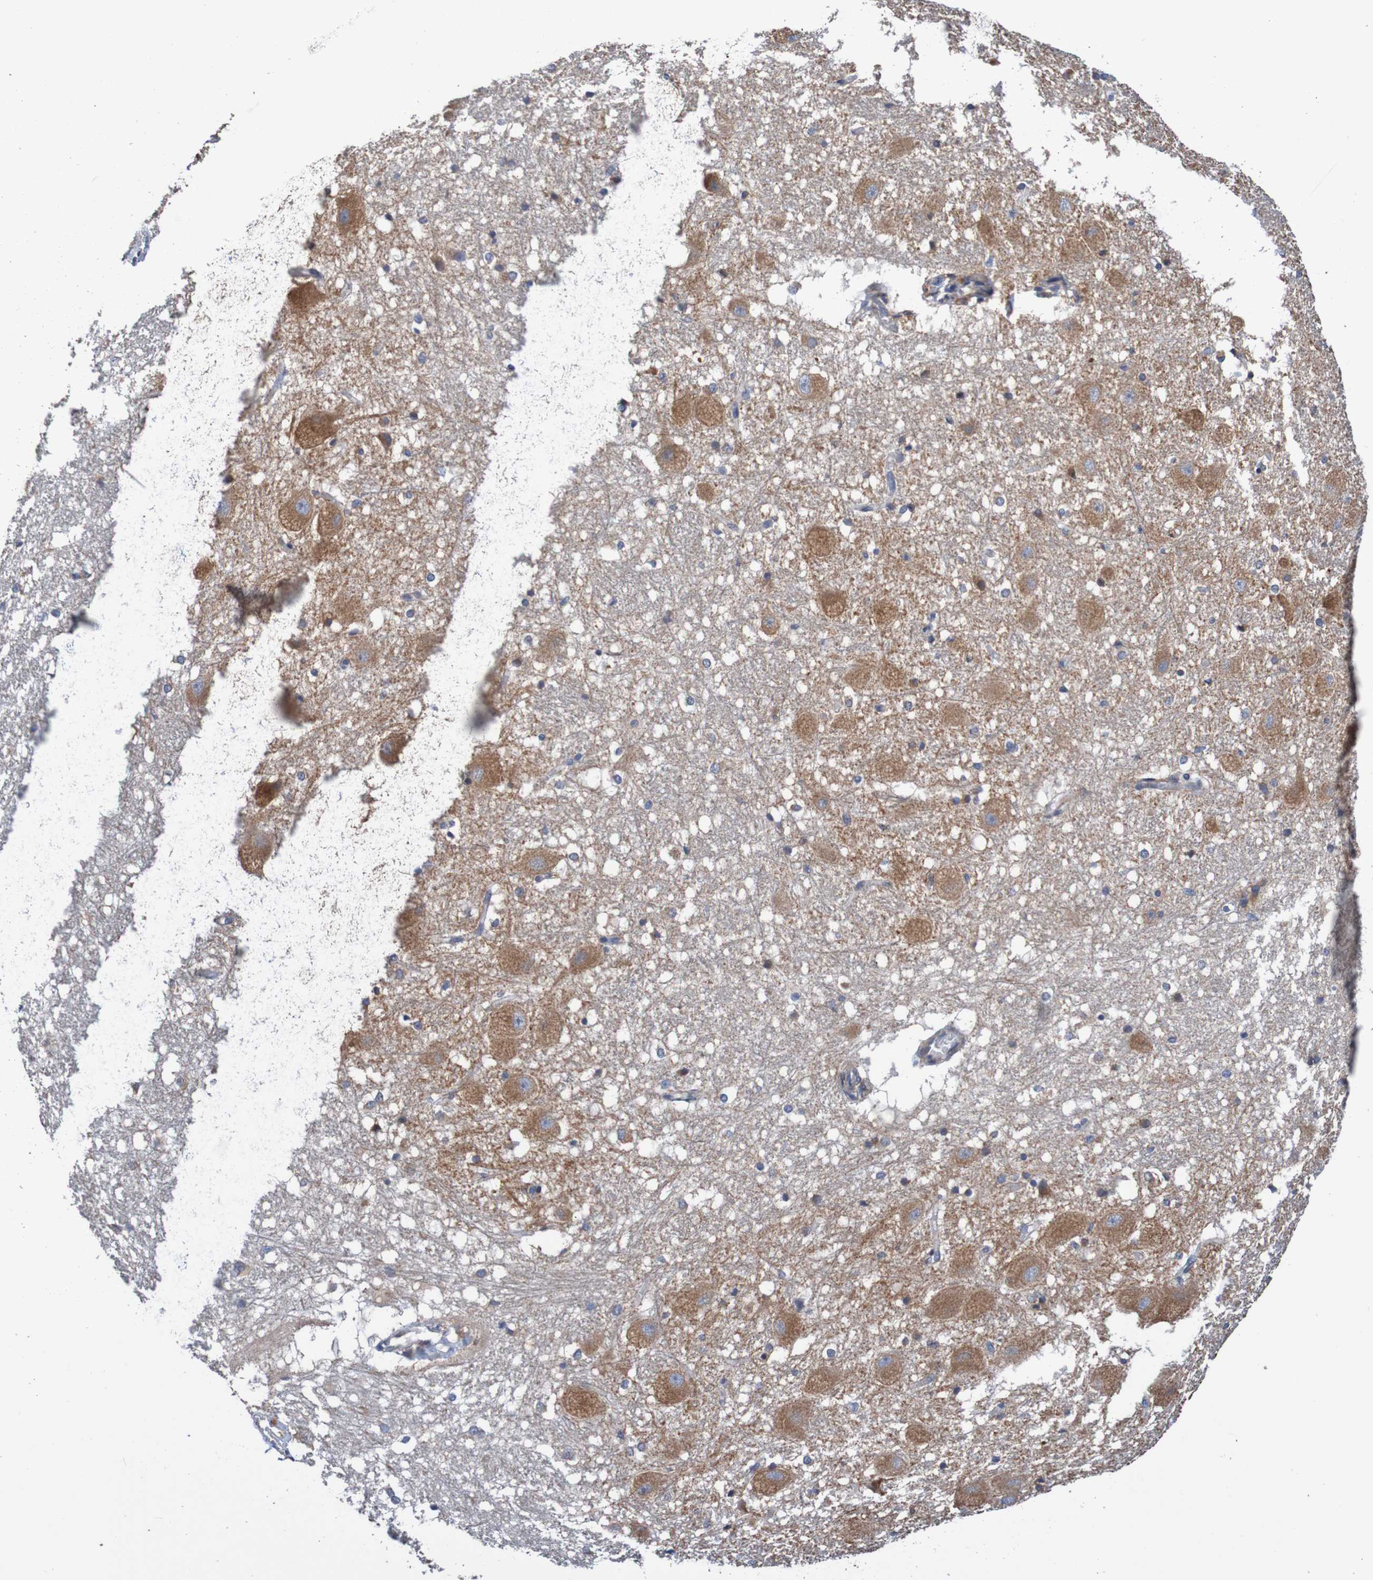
{"staining": {"intensity": "weak", "quantity": "<25%", "location": "cytoplasmic/membranous"}, "tissue": "hippocampus", "cell_type": "Glial cells", "image_type": "normal", "snomed": [{"axis": "morphology", "description": "Normal tissue, NOS"}, {"axis": "topography", "description": "Hippocampus"}], "caption": "High power microscopy micrograph of an IHC histopathology image of benign hippocampus, revealing no significant positivity in glial cells.", "gene": "FIBP", "patient": {"sex": "female", "age": 19}}